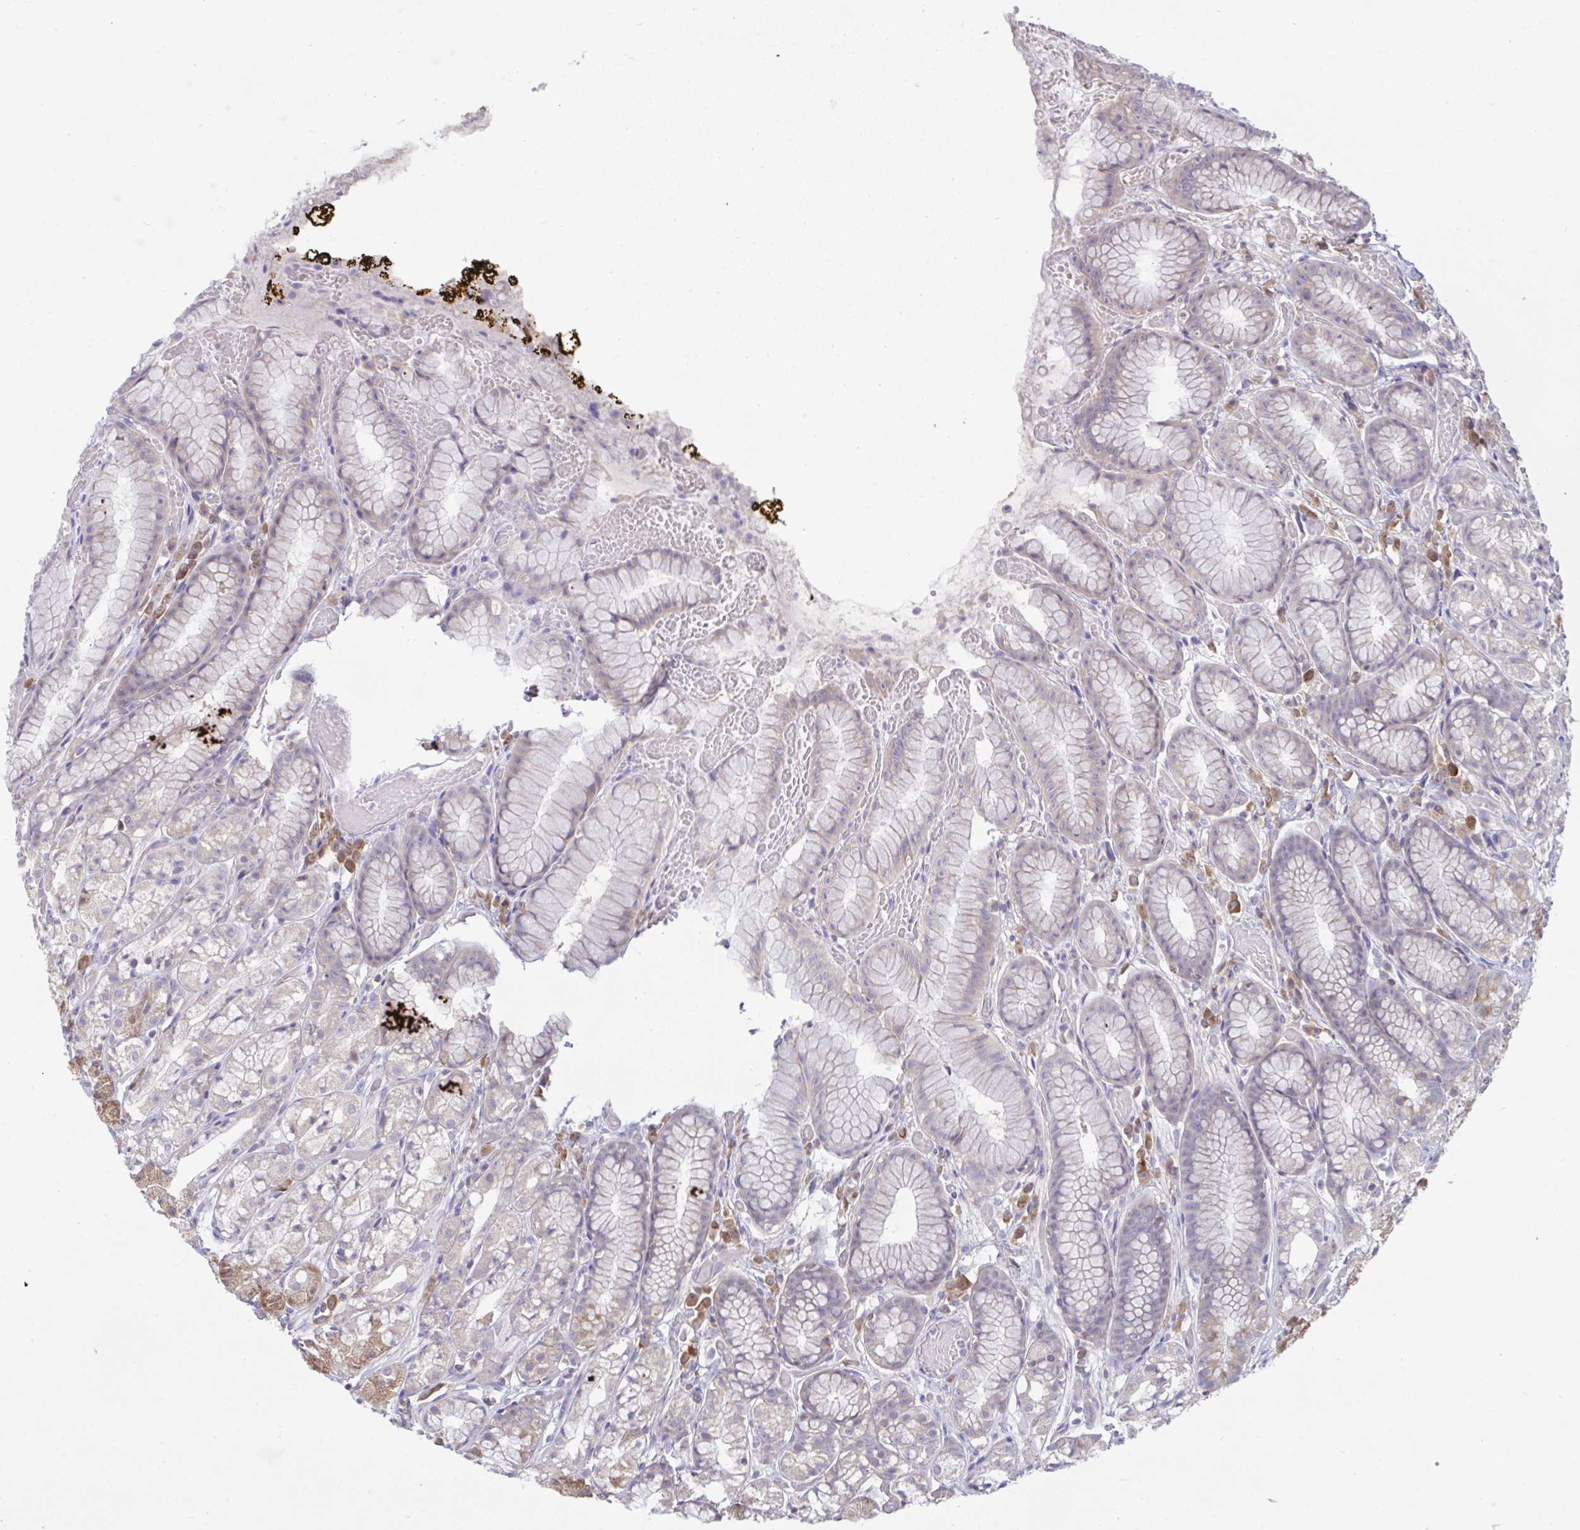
{"staining": {"intensity": "moderate", "quantity": "<25%", "location": "cytoplasmic/membranous"}, "tissue": "stomach", "cell_type": "Glandular cells", "image_type": "normal", "snomed": [{"axis": "morphology", "description": "Normal tissue, NOS"}, {"axis": "topography", "description": "Smooth muscle"}, {"axis": "topography", "description": "Stomach"}], "caption": "Immunohistochemistry (IHC) histopathology image of normal stomach stained for a protein (brown), which reveals low levels of moderate cytoplasmic/membranous positivity in about <25% of glandular cells.", "gene": "TMEM41A", "patient": {"sex": "male", "age": 70}}